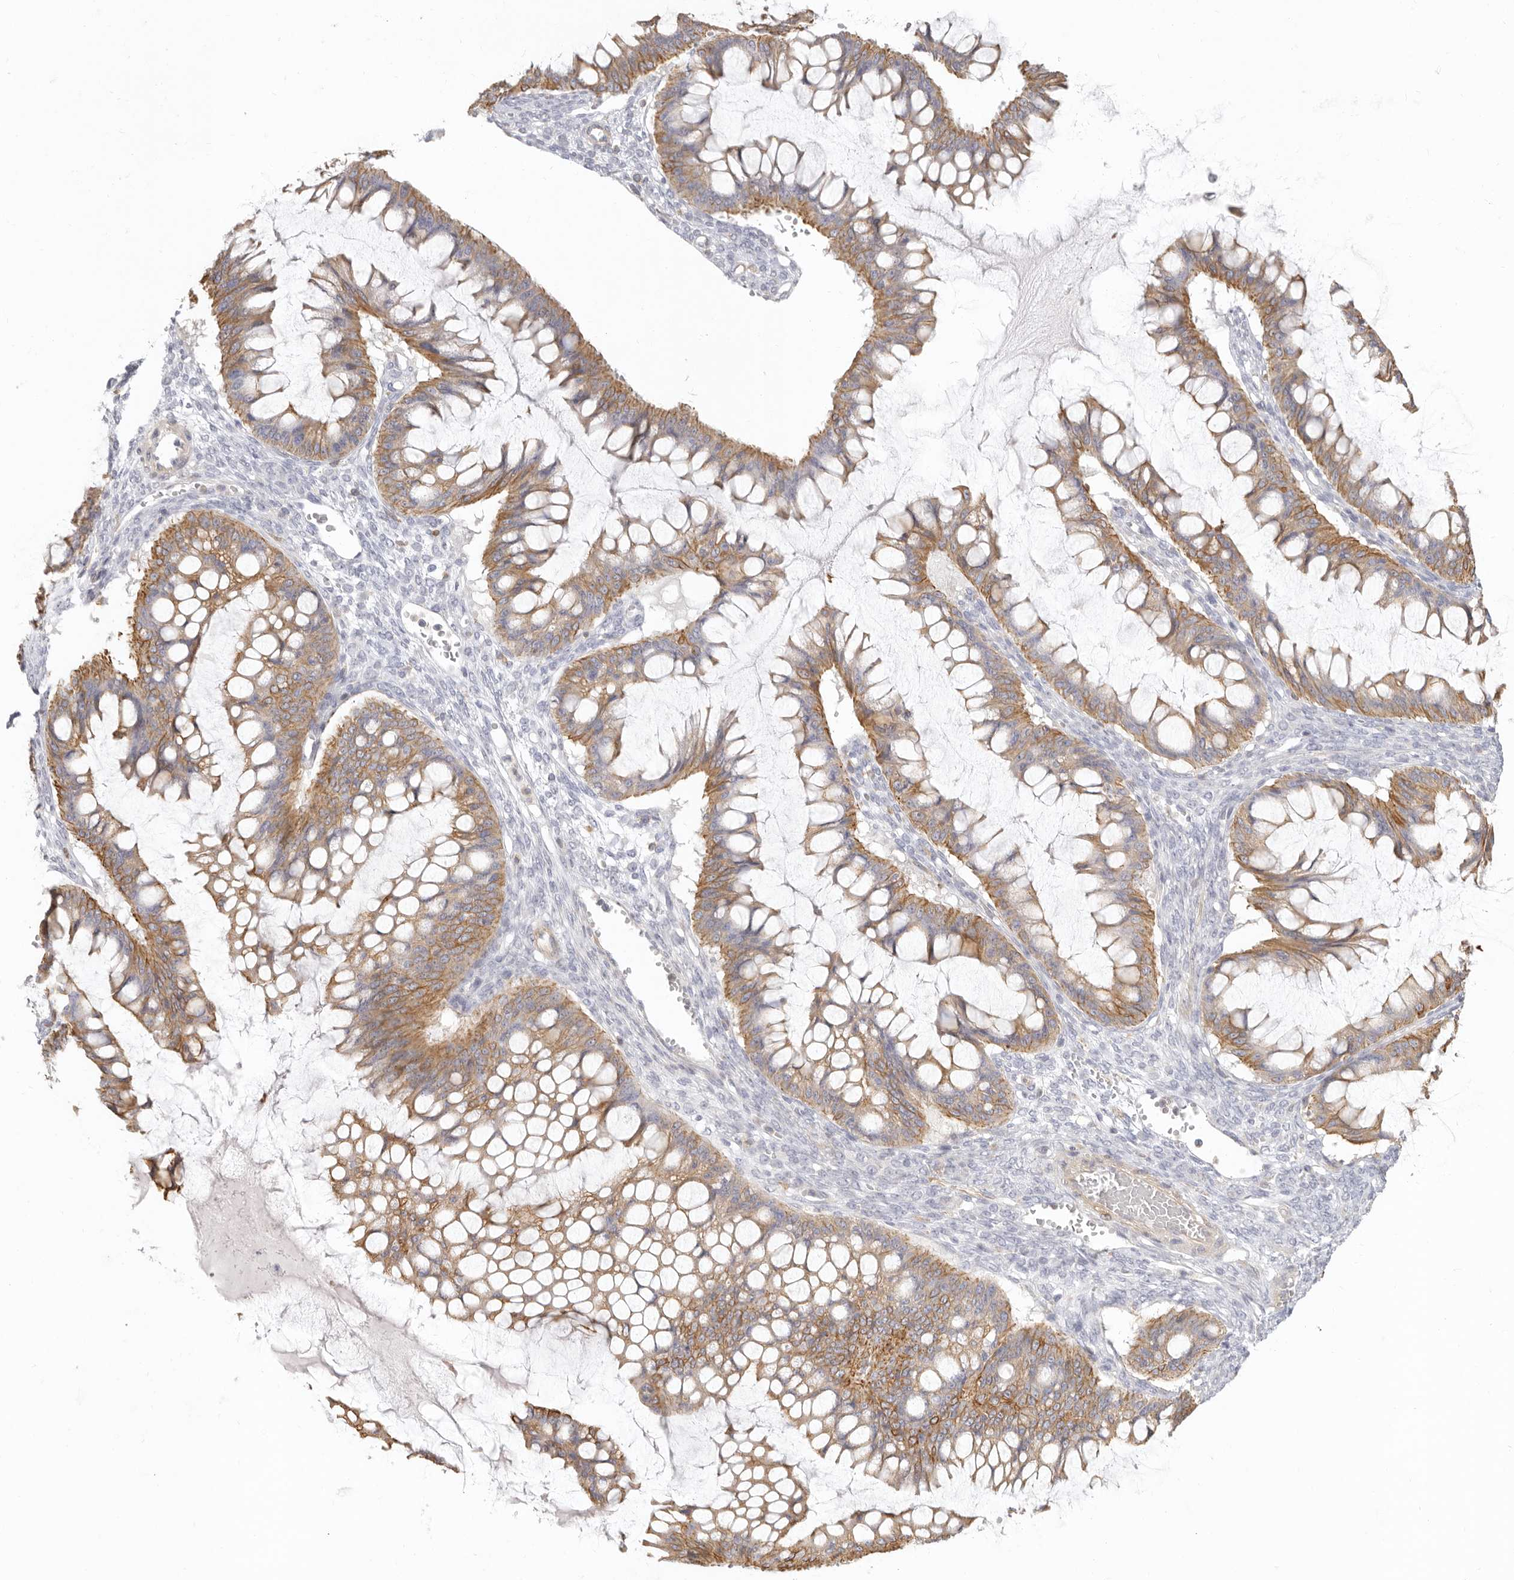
{"staining": {"intensity": "moderate", "quantity": ">75%", "location": "cytoplasmic/membranous"}, "tissue": "ovarian cancer", "cell_type": "Tumor cells", "image_type": "cancer", "snomed": [{"axis": "morphology", "description": "Cystadenocarcinoma, mucinous, NOS"}, {"axis": "topography", "description": "Ovary"}], "caption": "Brown immunohistochemical staining in human ovarian cancer (mucinous cystadenocarcinoma) shows moderate cytoplasmic/membranous expression in approximately >75% of tumor cells.", "gene": "NIBAN1", "patient": {"sex": "female", "age": 73}}